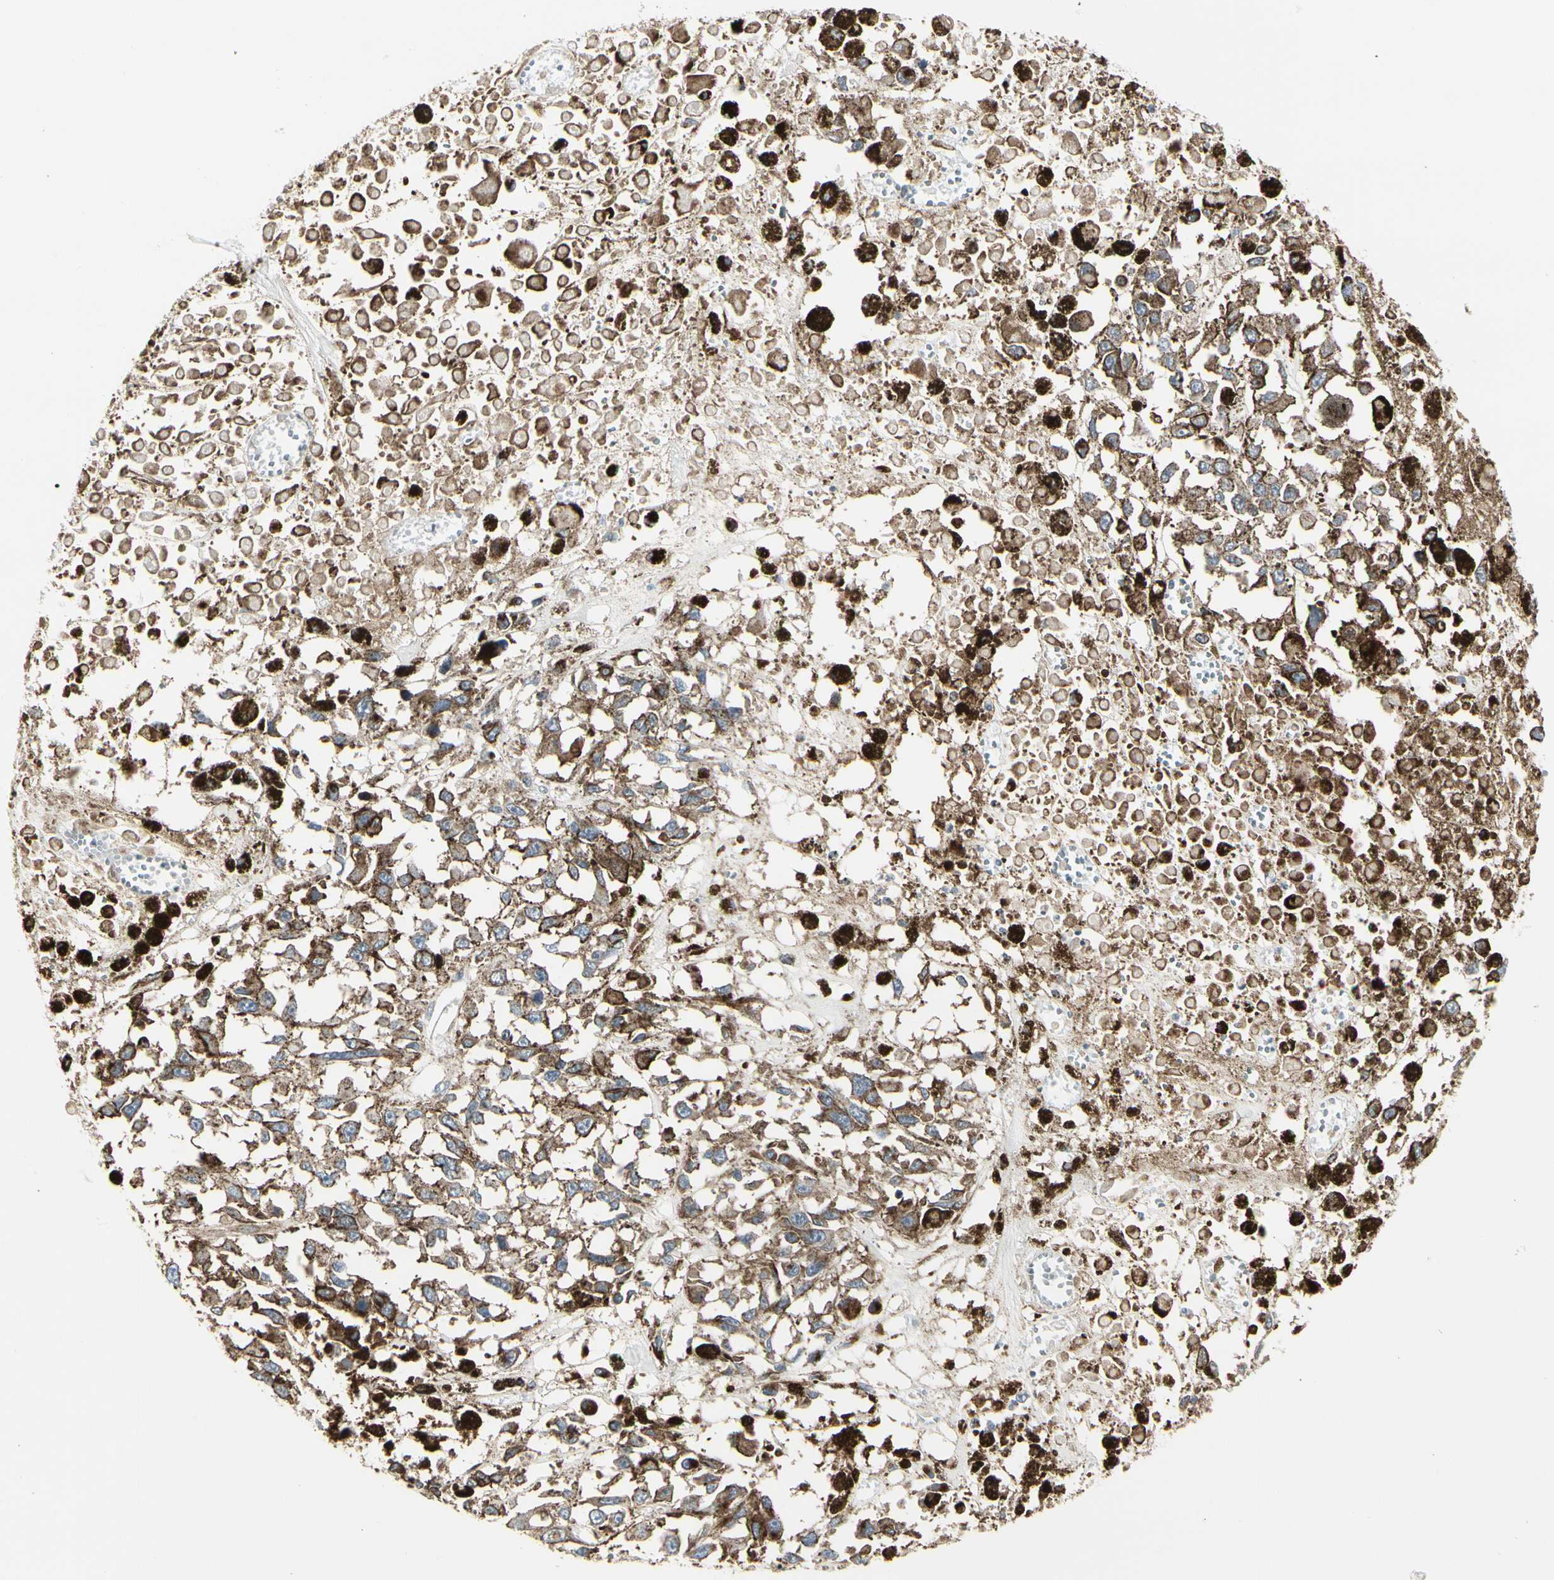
{"staining": {"intensity": "moderate", "quantity": "25%-75%", "location": "cytoplasmic/membranous"}, "tissue": "melanoma", "cell_type": "Tumor cells", "image_type": "cancer", "snomed": [{"axis": "morphology", "description": "Malignant melanoma, Metastatic site"}, {"axis": "topography", "description": "Lymph node"}], "caption": "Malignant melanoma (metastatic site) stained for a protein reveals moderate cytoplasmic/membranous positivity in tumor cells. (brown staining indicates protein expression, while blue staining denotes nuclei).", "gene": "ATP6V1B2", "patient": {"sex": "male", "age": 59}}